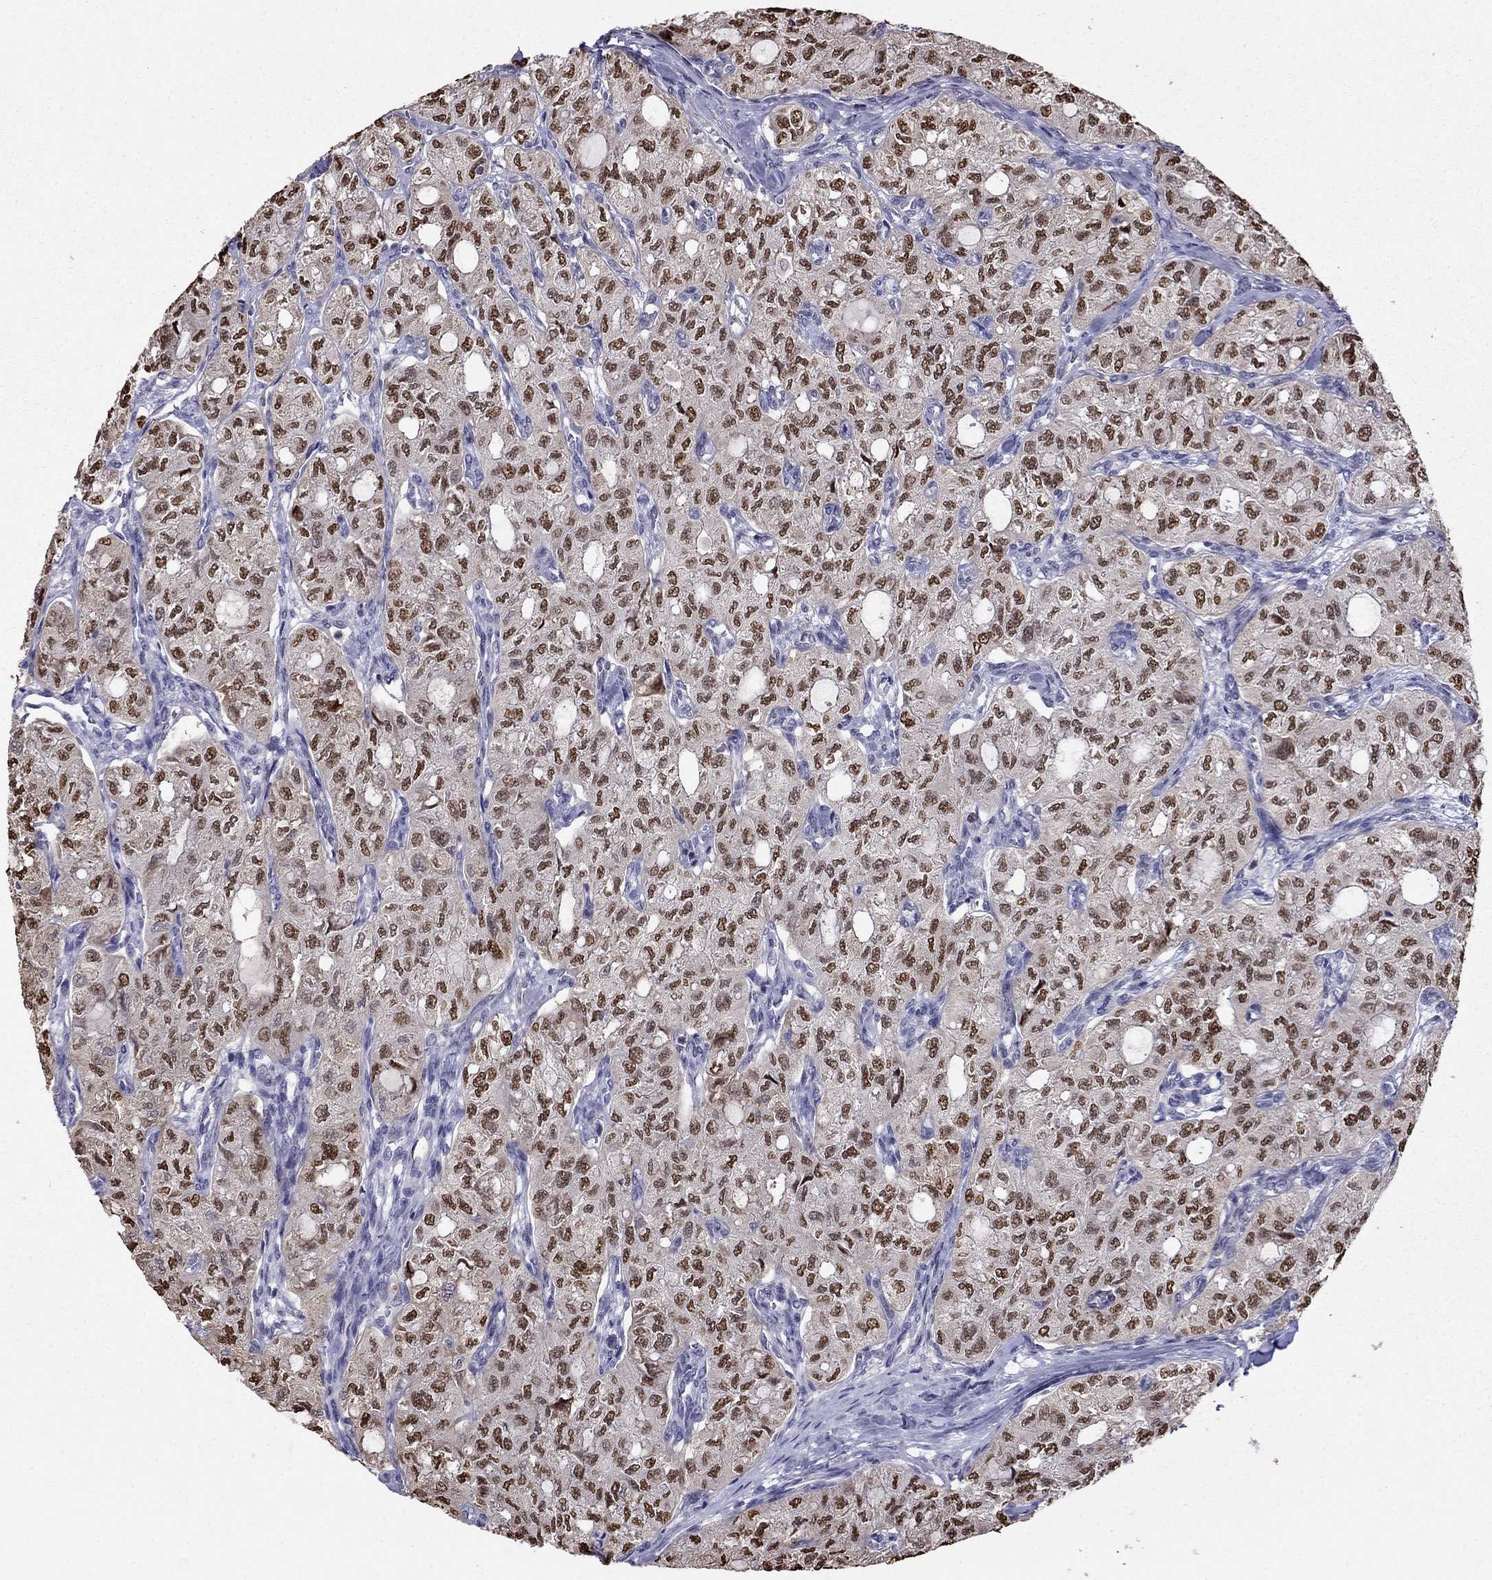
{"staining": {"intensity": "strong", "quantity": "25%-75%", "location": "nuclear"}, "tissue": "thyroid cancer", "cell_type": "Tumor cells", "image_type": "cancer", "snomed": [{"axis": "morphology", "description": "Follicular adenoma carcinoma, NOS"}, {"axis": "topography", "description": "Thyroid gland"}], "caption": "This is a histology image of IHC staining of thyroid cancer (follicular adenoma carcinoma), which shows strong positivity in the nuclear of tumor cells.", "gene": "LRRC39", "patient": {"sex": "male", "age": 75}}